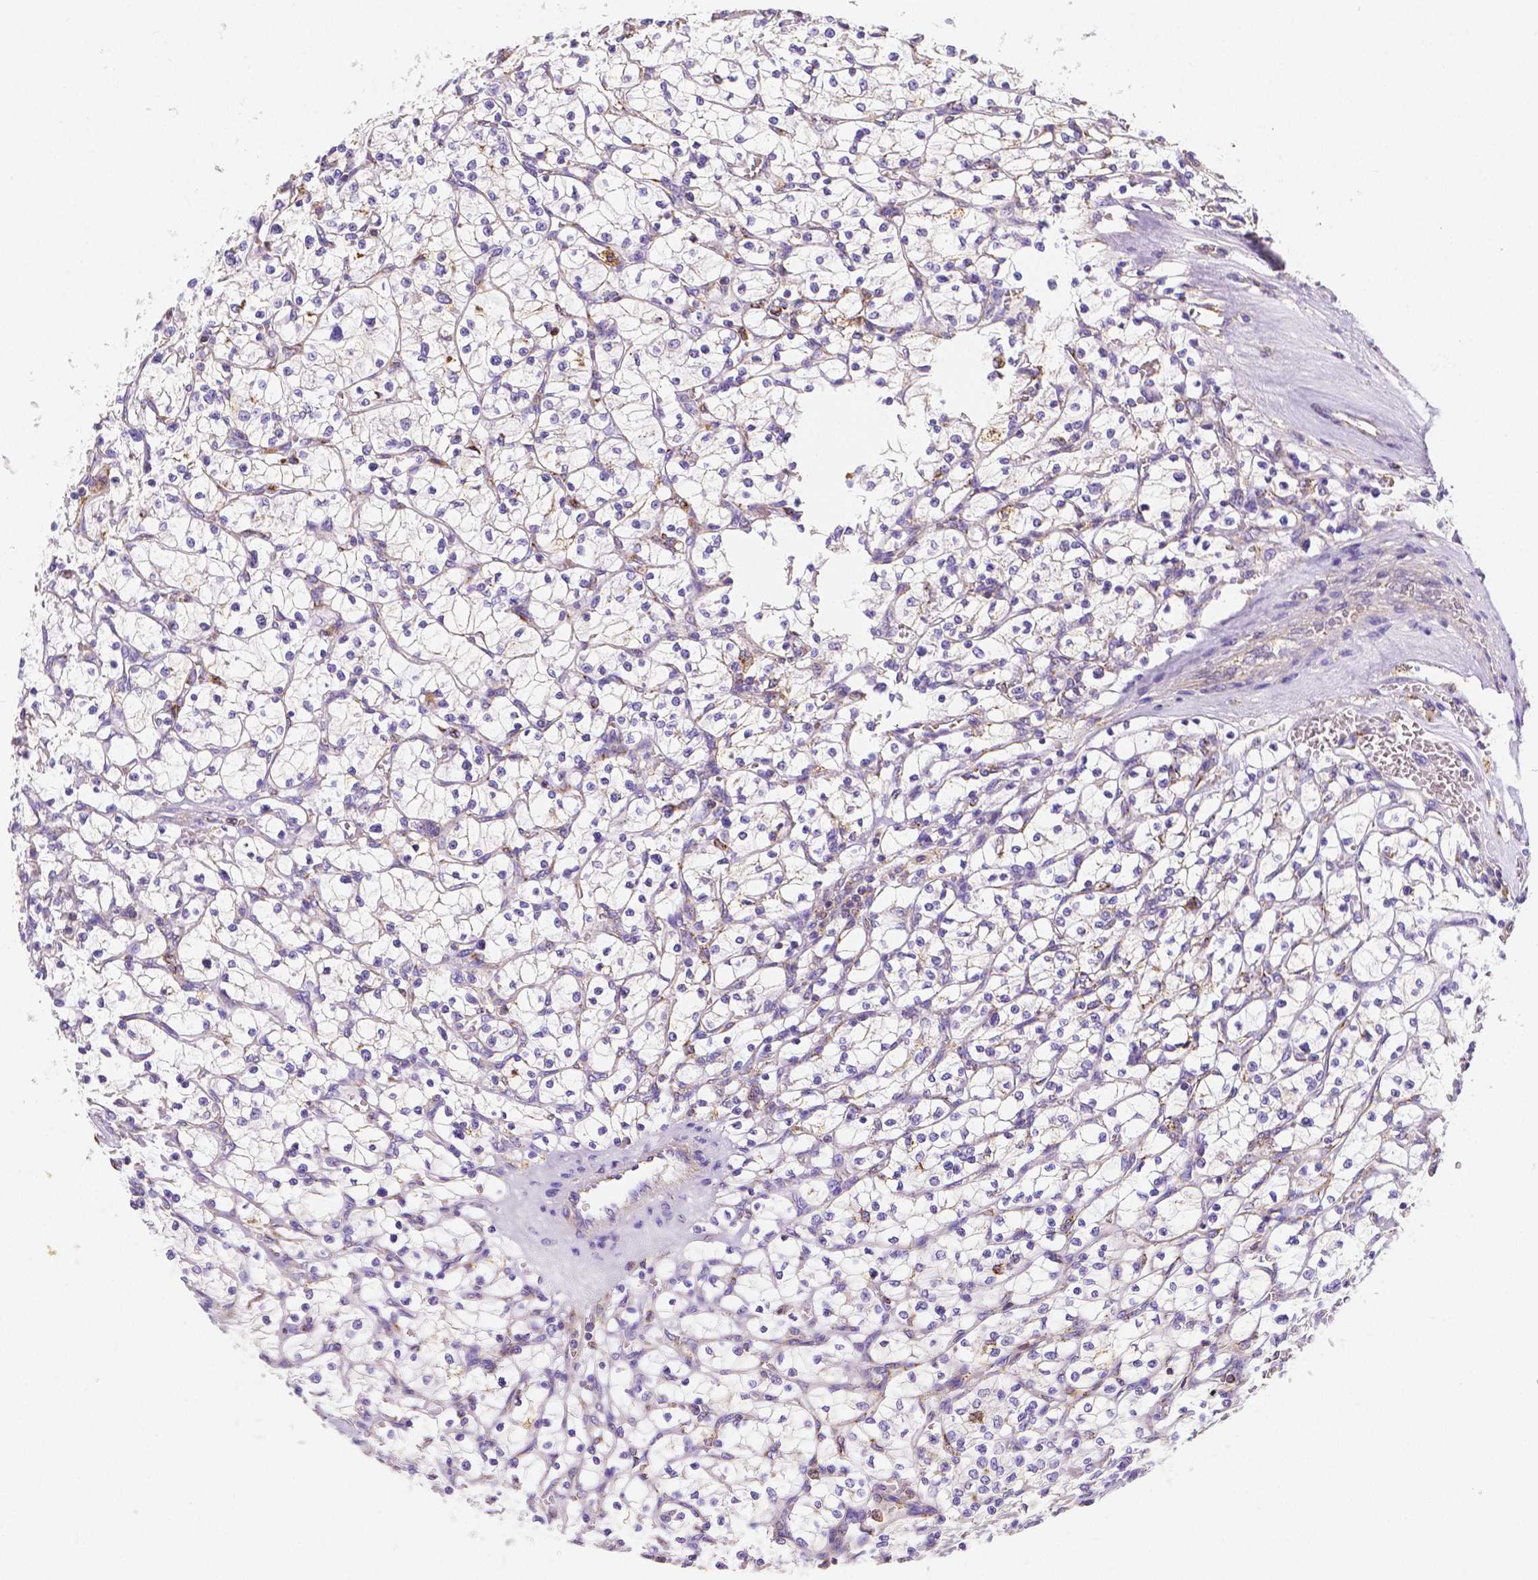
{"staining": {"intensity": "negative", "quantity": "none", "location": "none"}, "tissue": "renal cancer", "cell_type": "Tumor cells", "image_type": "cancer", "snomed": [{"axis": "morphology", "description": "Adenocarcinoma, NOS"}, {"axis": "topography", "description": "Kidney"}], "caption": "Renal cancer stained for a protein using IHC shows no staining tumor cells.", "gene": "GABRD", "patient": {"sex": "female", "age": 64}}